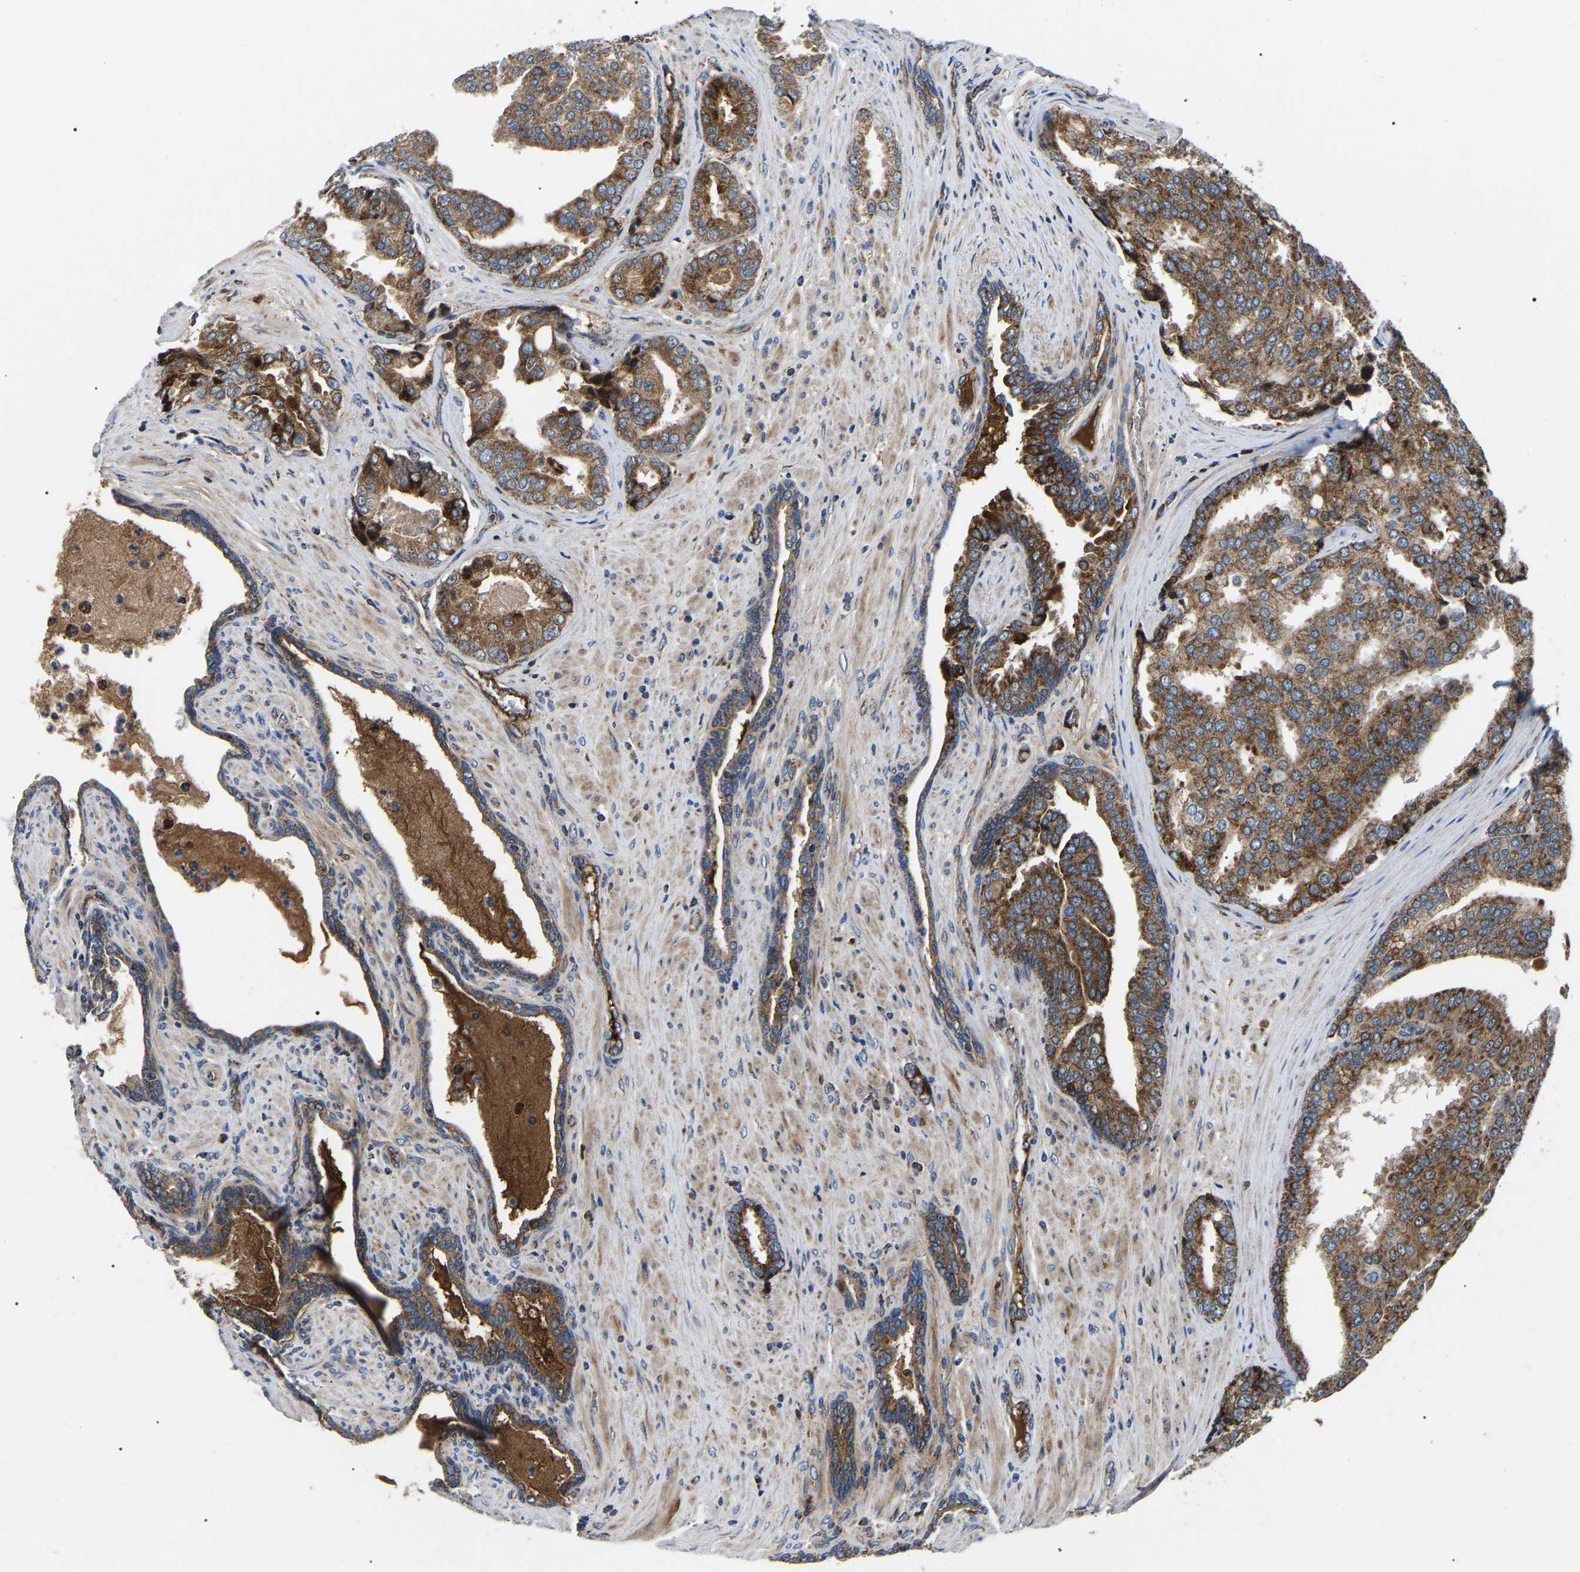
{"staining": {"intensity": "strong", "quantity": ">75%", "location": "cytoplasmic/membranous"}, "tissue": "prostate cancer", "cell_type": "Tumor cells", "image_type": "cancer", "snomed": [{"axis": "morphology", "description": "Adenocarcinoma, High grade"}, {"axis": "topography", "description": "Prostate"}], "caption": "Immunohistochemistry of human prostate high-grade adenocarcinoma shows high levels of strong cytoplasmic/membranous expression in about >75% of tumor cells.", "gene": "PPM1E", "patient": {"sex": "male", "age": 50}}